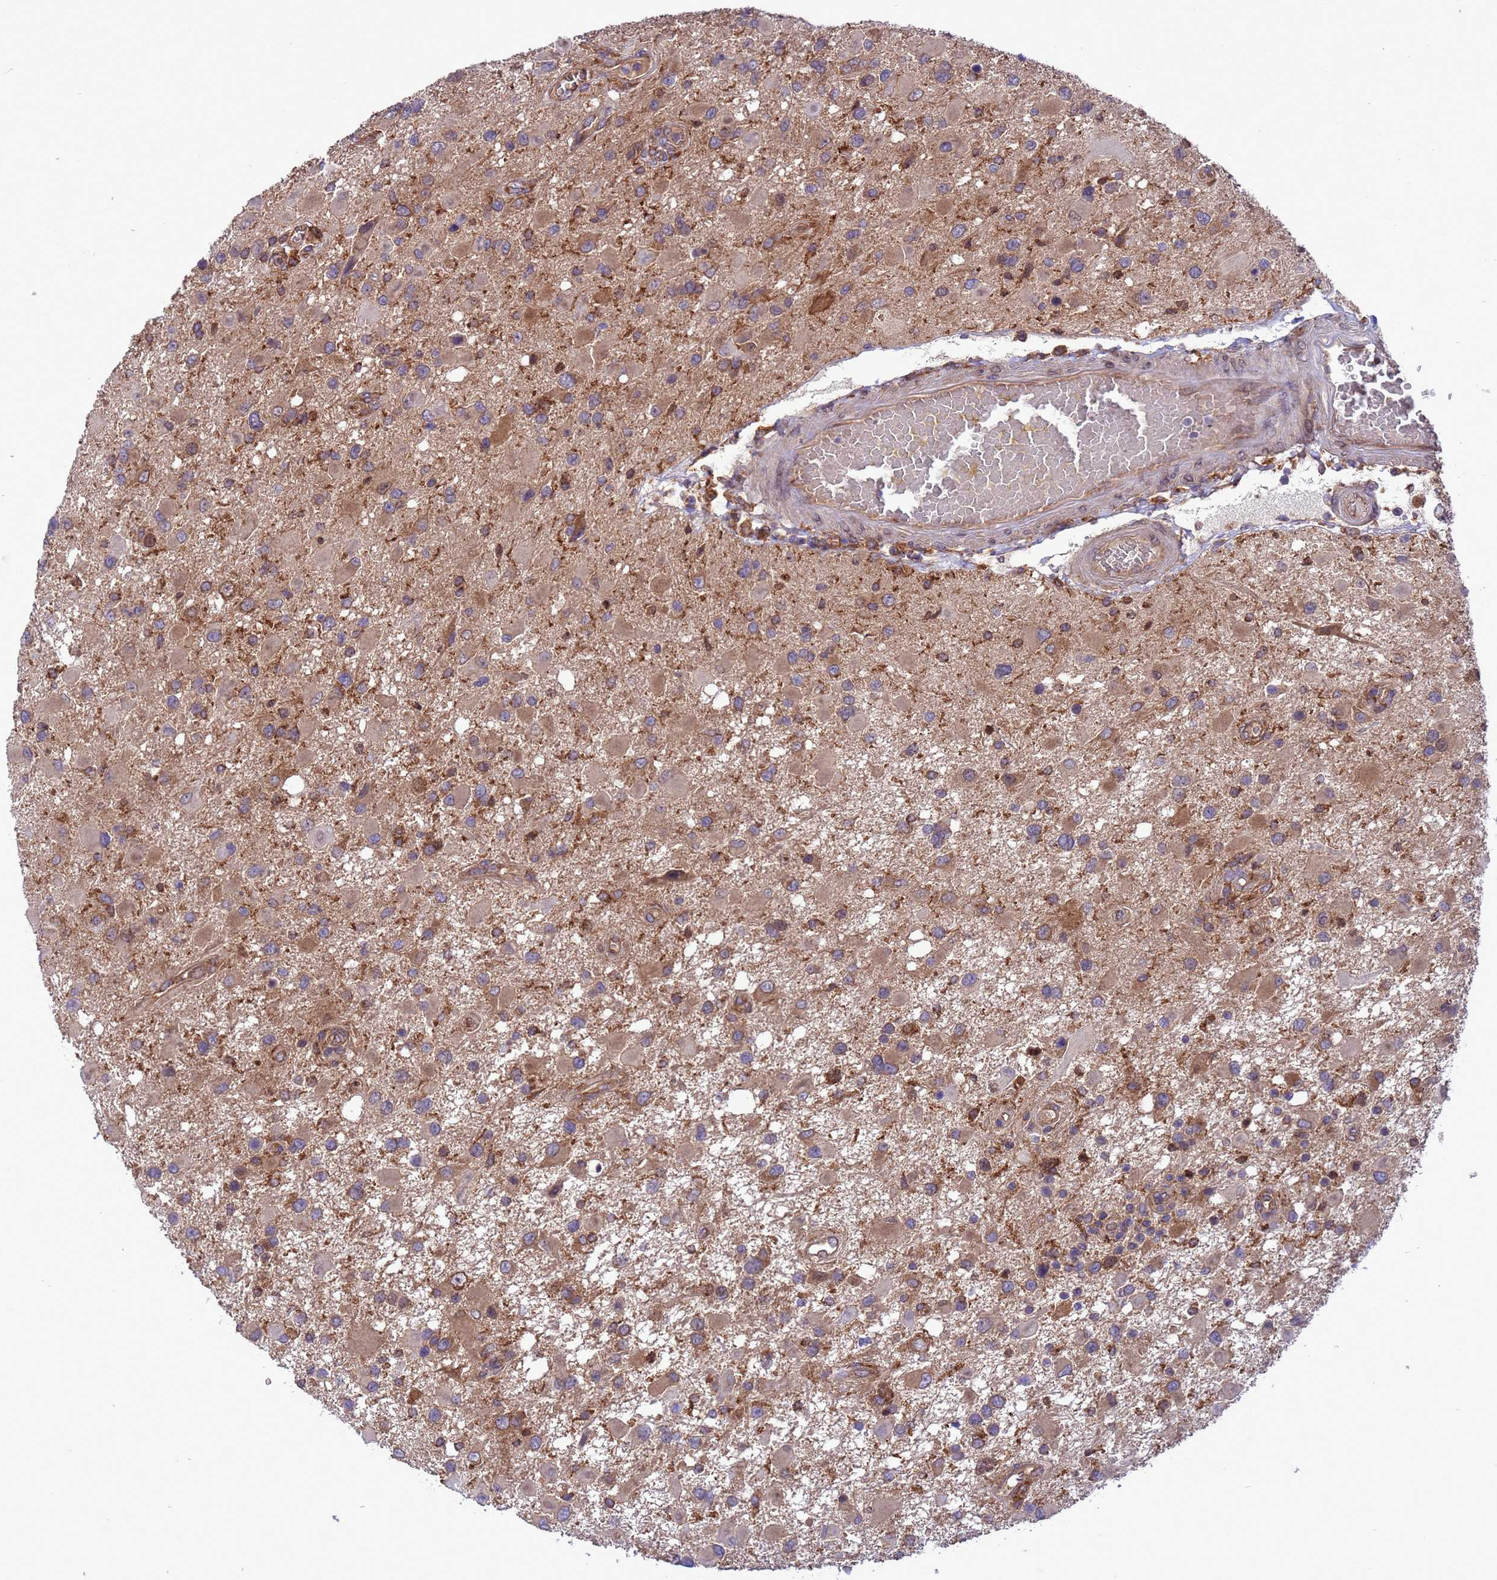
{"staining": {"intensity": "weak", "quantity": "<25%", "location": "cytoplasmic/membranous"}, "tissue": "glioma", "cell_type": "Tumor cells", "image_type": "cancer", "snomed": [{"axis": "morphology", "description": "Glioma, malignant, High grade"}, {"axis": "topography", "description": "Brain"}], "caption": "Immunohistochemical staining of human glioma exhibits no significant positivity in tumor cells.", "gene": "ARHGAP12", "patient": {"sex": "male", "age": 53}}